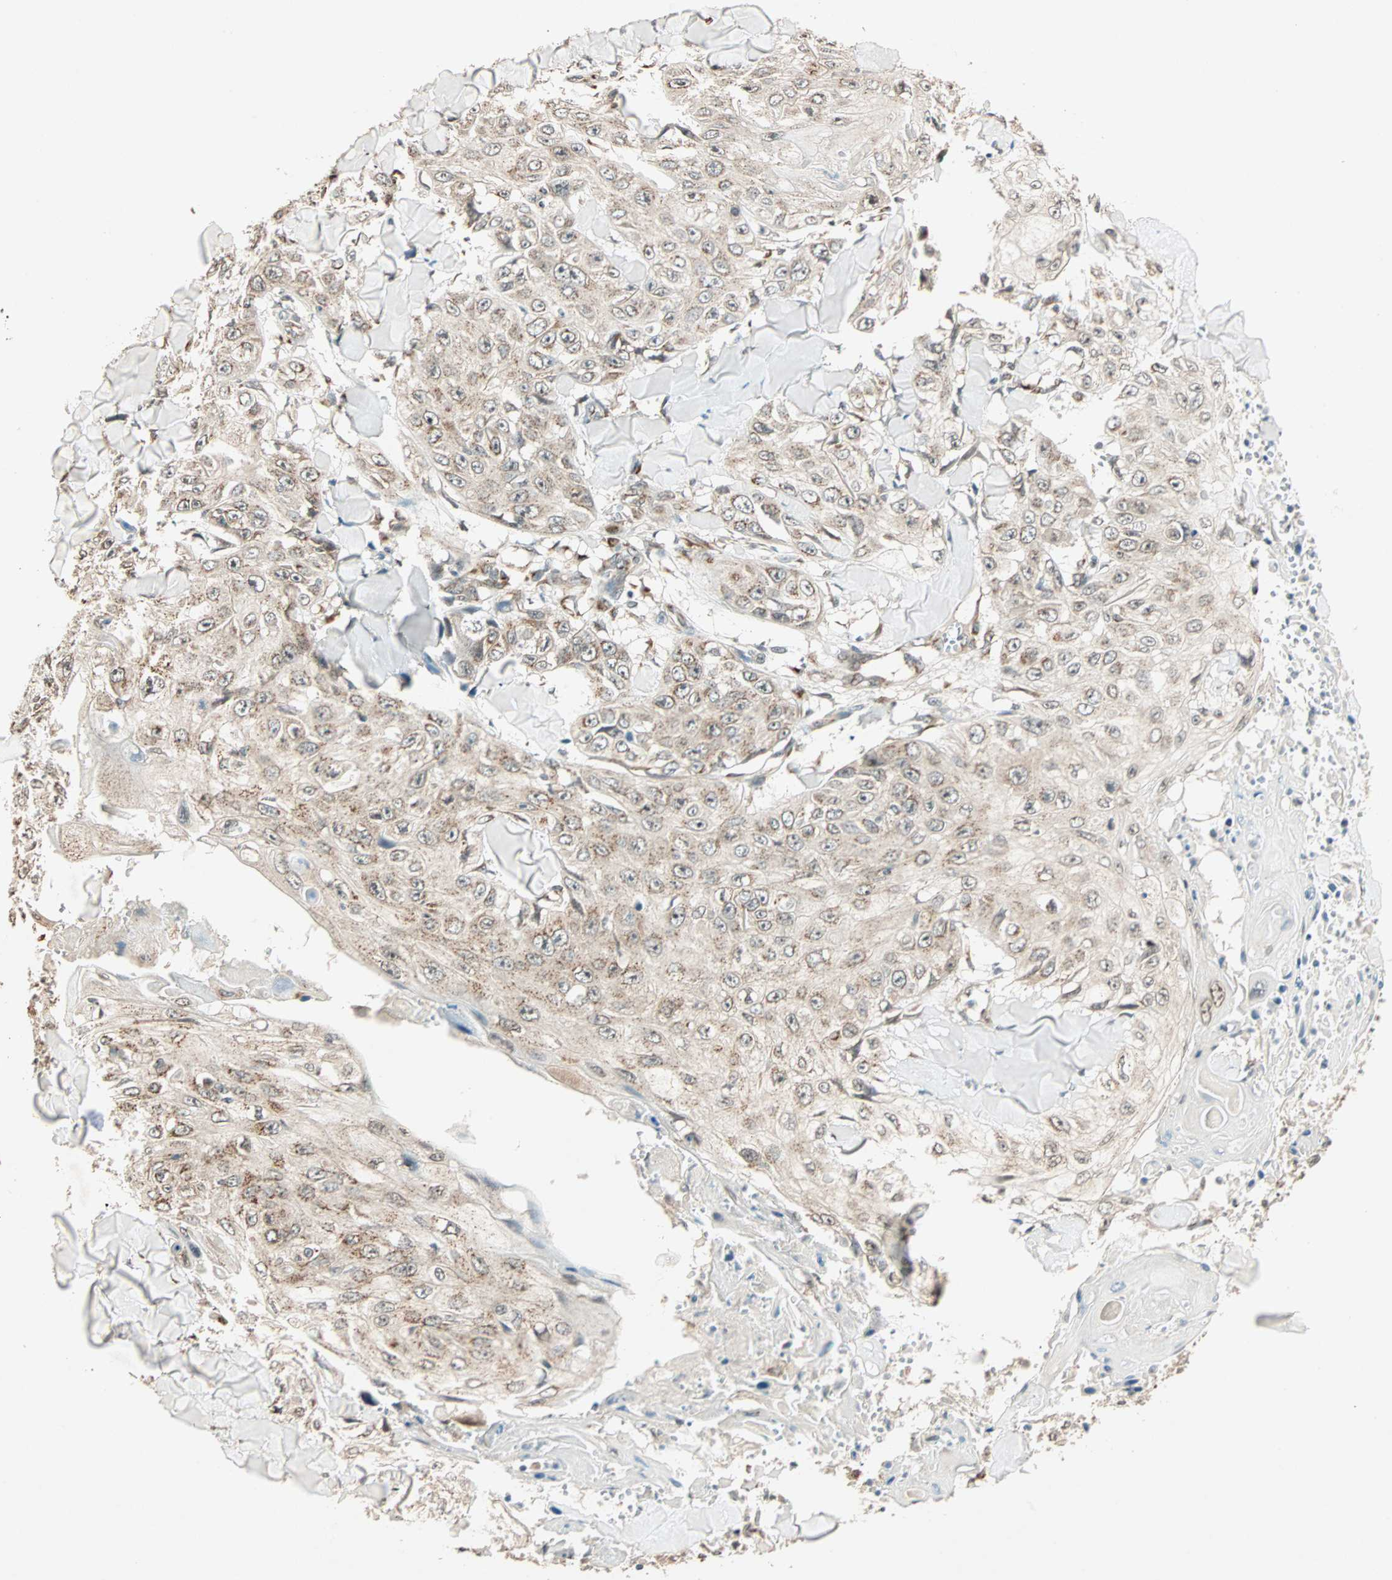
{"staining": {"intensity": "weak", "quantity": "25%-75%", "location": "cytoplasmic/membranous"}, "tissue": "skin cancer", "cell_type": "Tumor cells", "image_type": "cancer", "snomed": [{"axis": "morphology", "description": "Squamous cell carcinoma, NOS"}, {"axis": "topography", "description": "Skin"}], "caption": "Protein positivity by immunohistochemistry (IHC) displays weak cytoplasmic/membranous positivity in approximately 25%-75% of tumor cells in squamous cell carcinoma (skin).", "gene": "PRDM2", "patient": {"sex": "male", "age": 86}}